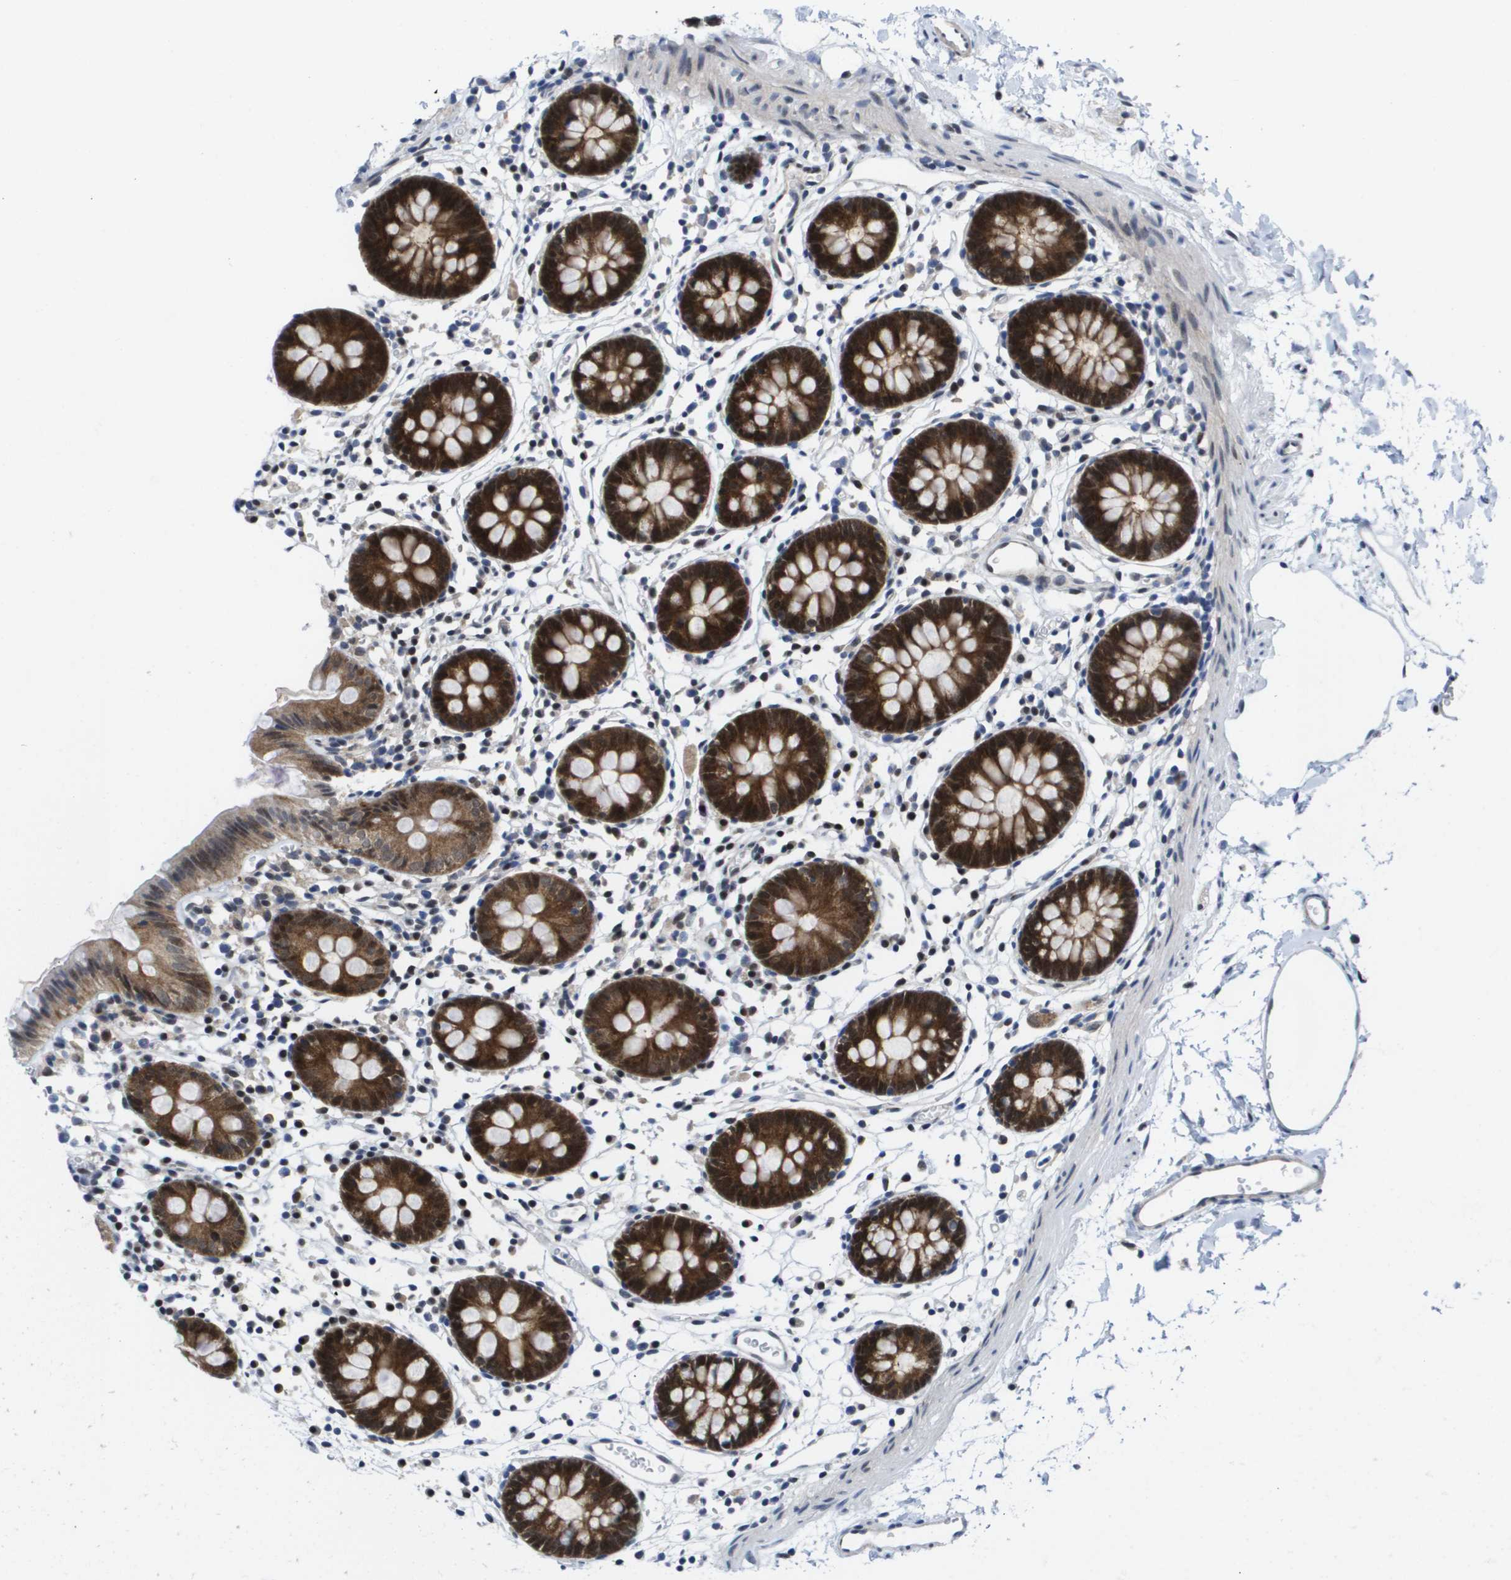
{"staining": {"intensity": "weak", "quantity": ">75%", "location": "cytoplasmic/membranous"}, "tissue": "colon", "cell_type": "Endothelial cells", "image_type": "normal", "snomed": [{"axis": "morphology", "description": "Normal tissue, NOS"}, {"axis": "topography", "description": "Colon"}], "caption": "A brown stain shows weak cytoplasmic/membranous positivity of a protein in endothelial cells of benign human colon. The protein of interest is stained brown, and the nuclei are stained in blue (DAB (3,3'-diaminobenzidine) IHC with brightfield microscopy, high magnification).", "gene": "FKBP4", "patient": {"sex": "male", "age": 14}}